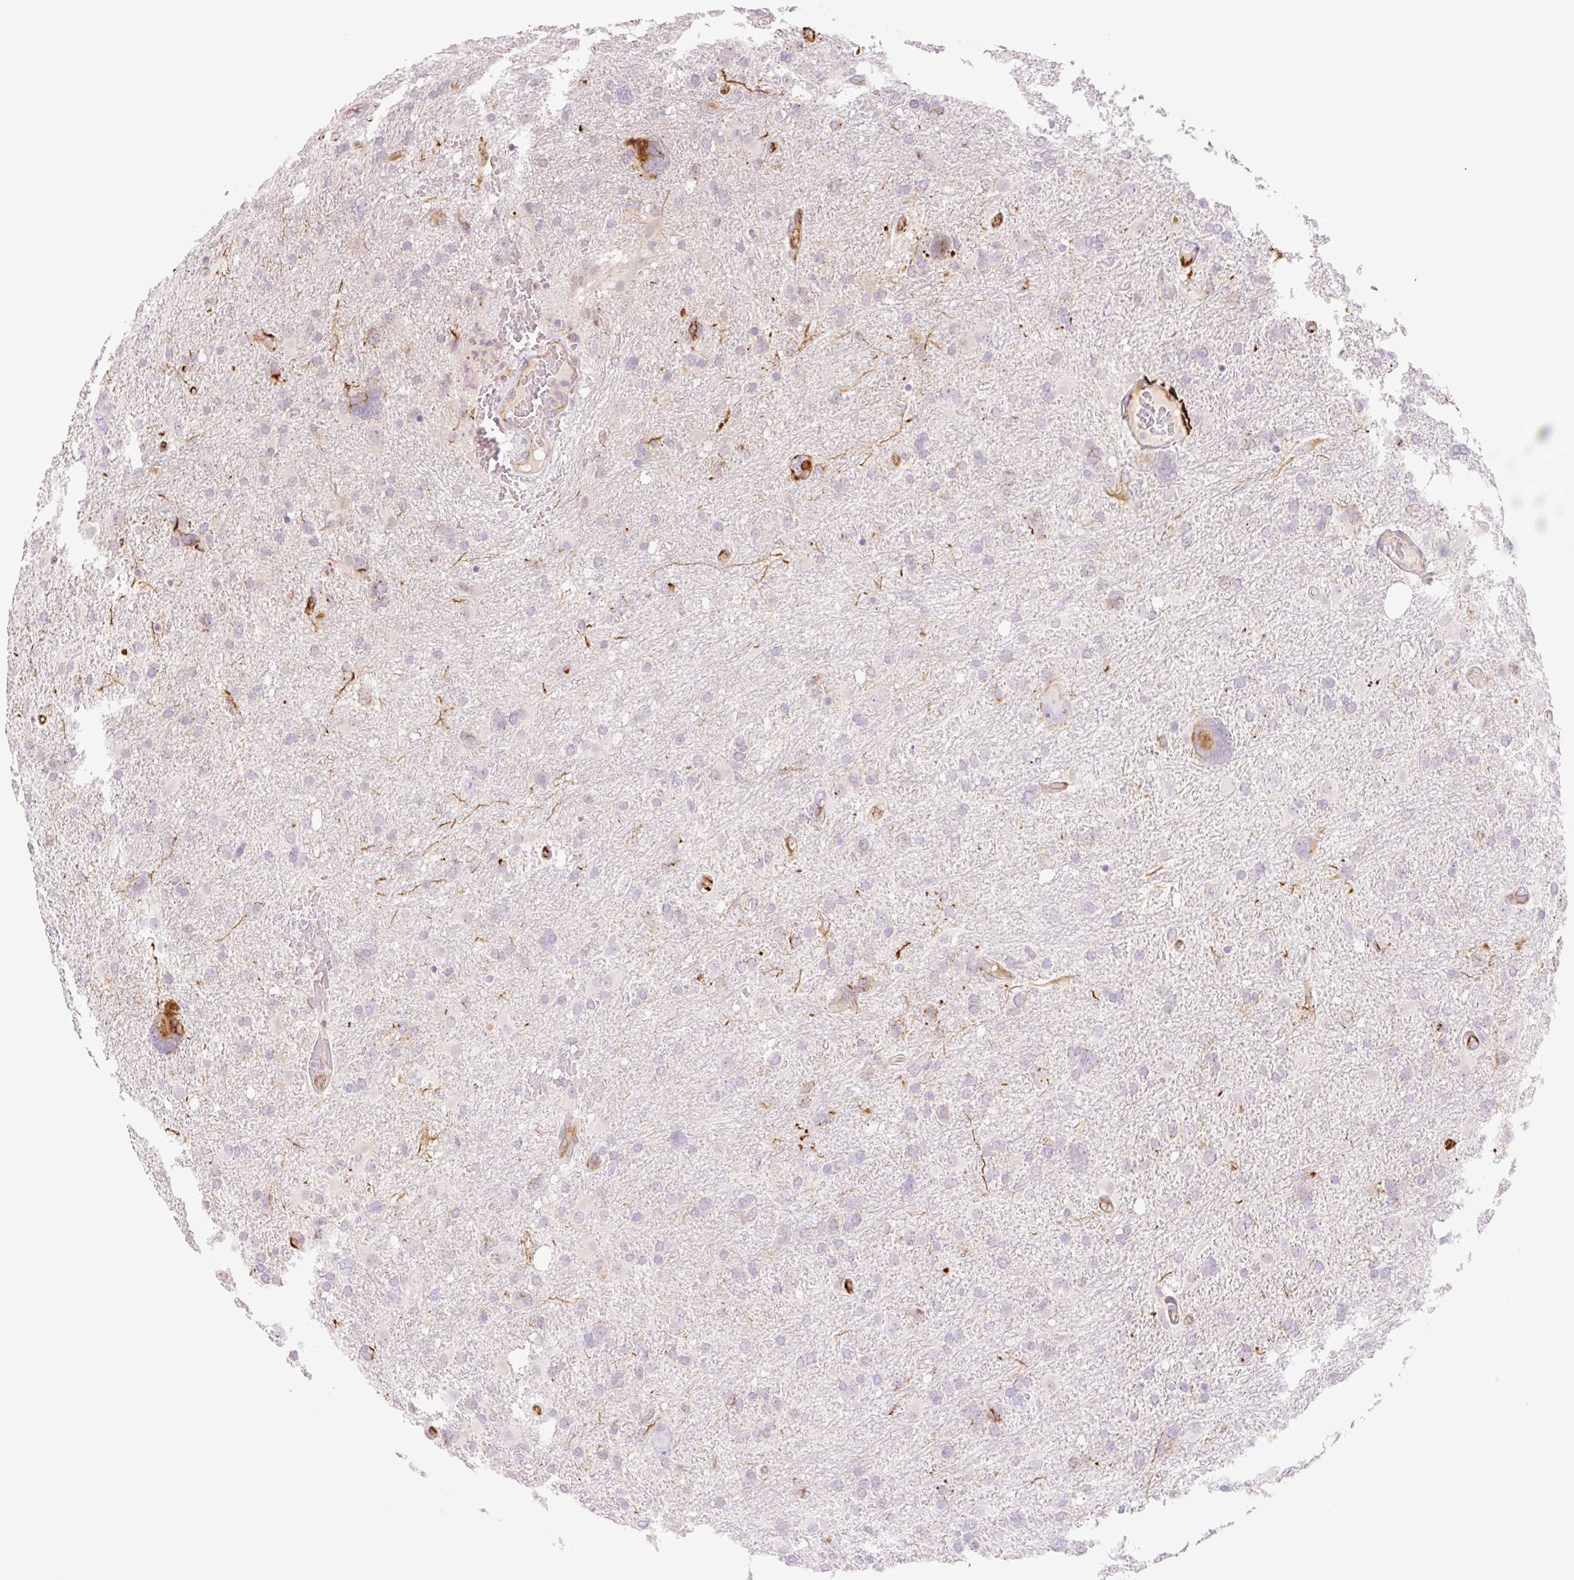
{"staining": {"intensity": "negative", "quantity": "none", "location": "none"}, "tissue": "glioma", "cell_type": "Tumor cells", "image_type": "cancer", "snomed": [{"axis": "morphology", "description": "Glioma, malignant, High grade"}, {"axis": "topography", "description": "Brain"}], "caption": "Immunohistochemistry histopathology image of neoplastic tissue: glioma stained with DAB (3,3'-diaminobenzidine) displays no significant protein expression in tumor cells.", "gene": "ZFYVE21", "patient": {"sex": "male", "age": 61}}